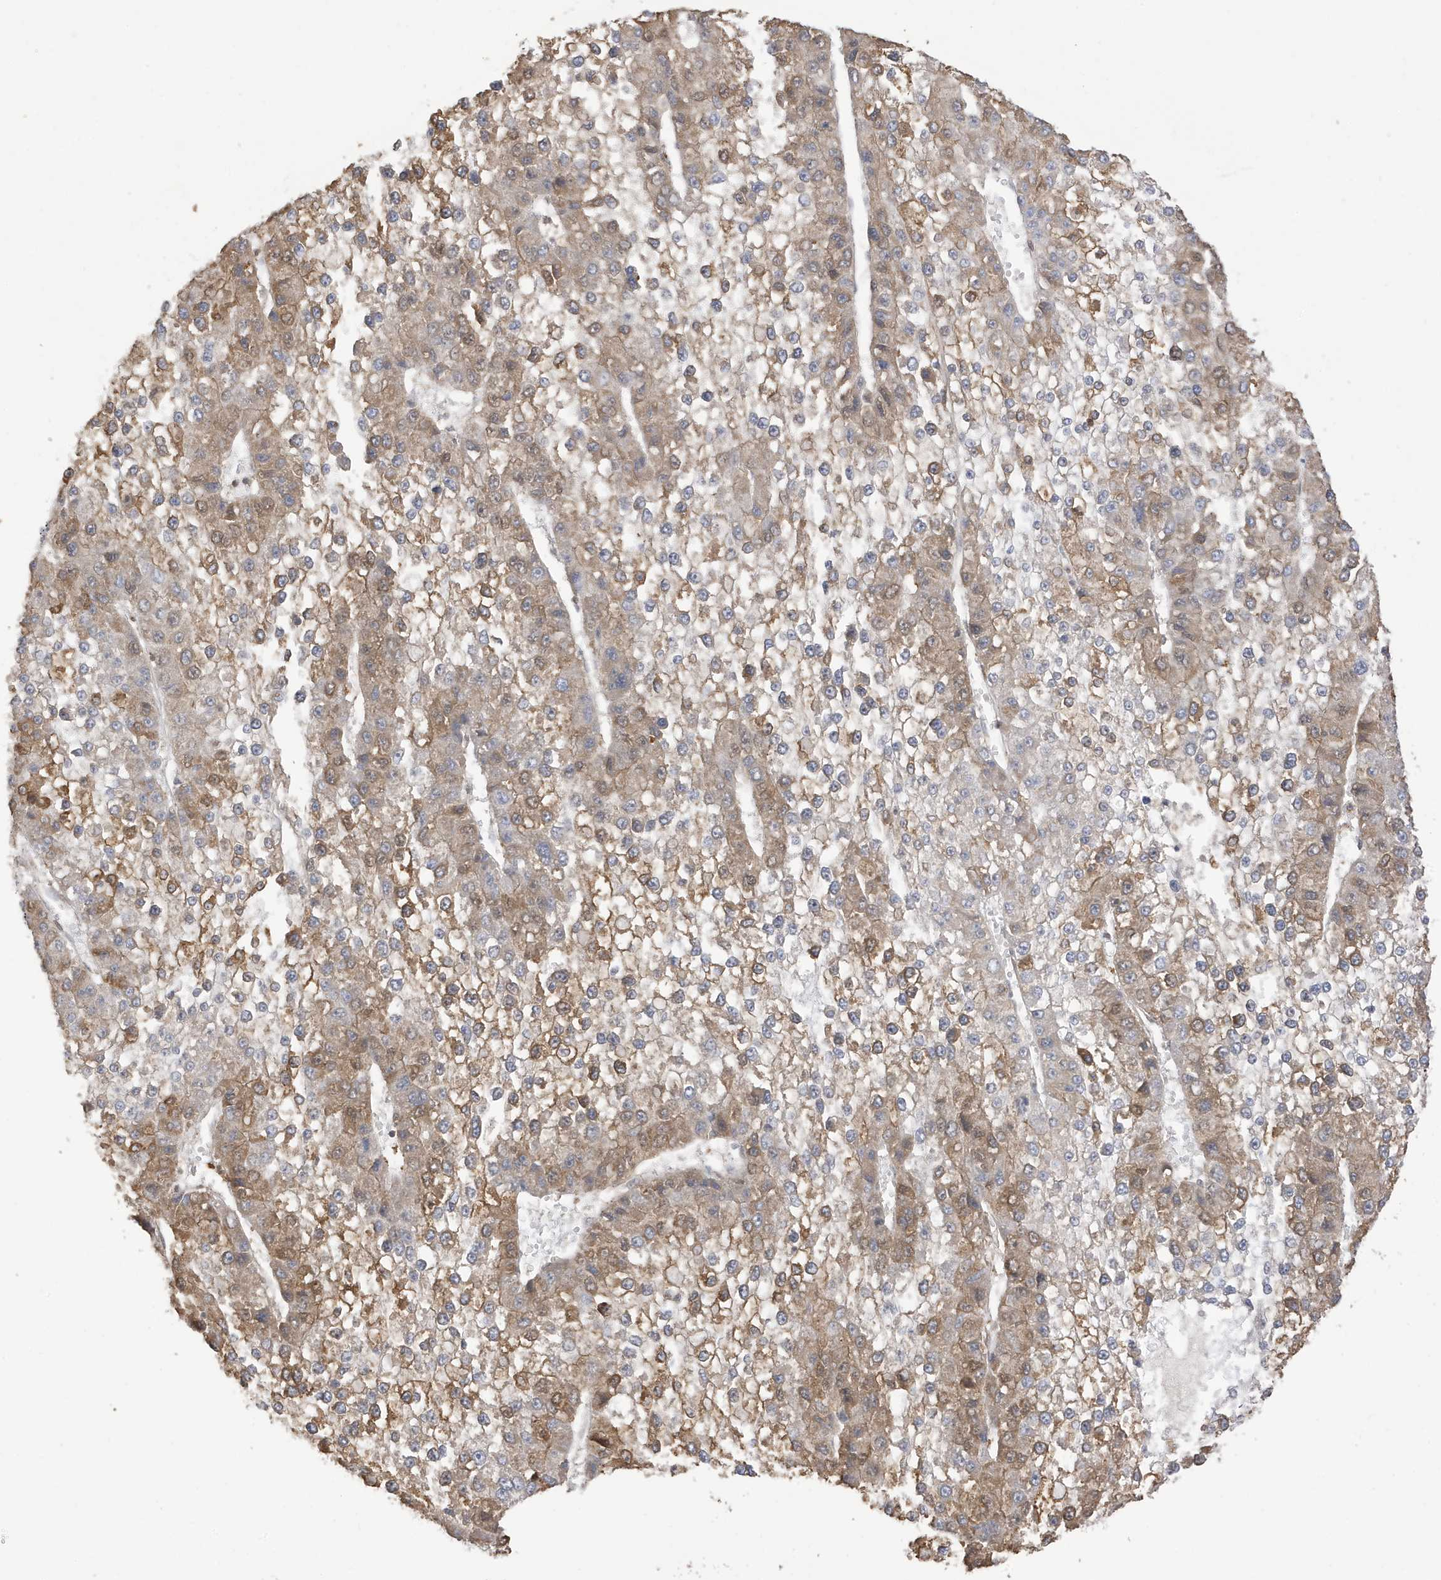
{"staining": {"intensity": "moderate", "quantity": ">75%", "location": "cytoplasmic/membranous"}, "tissue": "liver cancer", "cell_type": "Tumor cells", "image_type": "cancer", "snomed": [{"axis": "morphology", "description": "Carcinoma, Hepatocellular, NOS"}, {"axis": "topography", "description": "Liver"}], "caption": "Immunohistochemical staining of hepatocellular carcinoma (liver) reveals moderate cytoplasmic/membranous protein expression in about >75% of tumor cells.", "gene": "TAB3", "patient": {"sex": "female", "age": 73}}